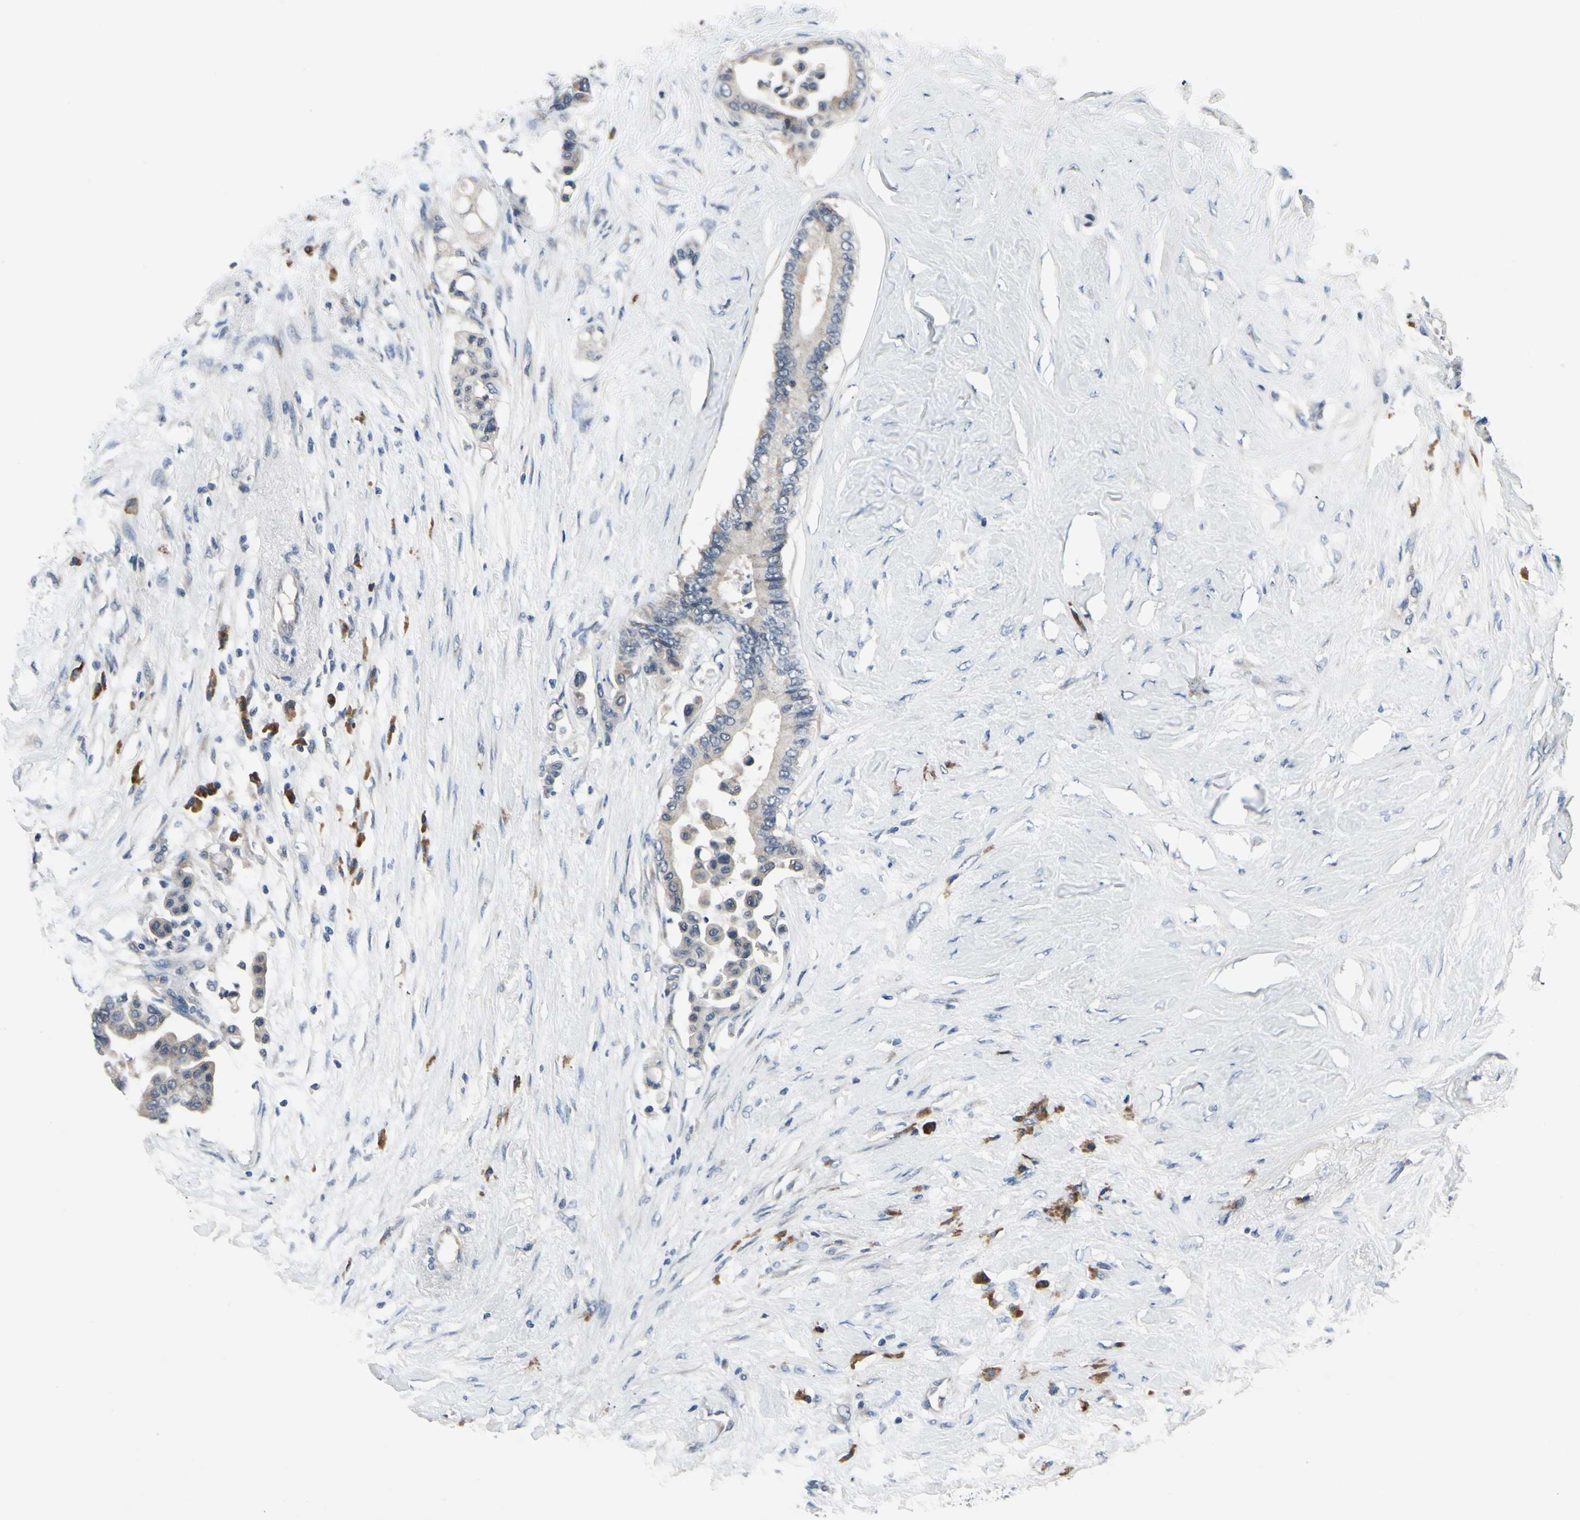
{"staining": {"intensity": "weak", "quantity": "25%-75%", "location": "cytoplasmic/membranous"}, "tissue": "colorectal cancer", "cell_type": "Tumor cells", "image_type": "cancer", "snomed": [{"axis": "morphology", "description": "Normal tissue, NOS"}, {"axis": "morphology", "description": "Adenocarcinoma, NOS"}, {"axis": "topography", "description": "Colon"}], "caption": "This histopathology image demonstrates IHC staining of colorectal cancer, with low weak cytoplasmic/membranous expression in approximately 25%-75% of tumor cells.", "gene": "SELENOK", "patient": {"sex": "male", "age": 82}}